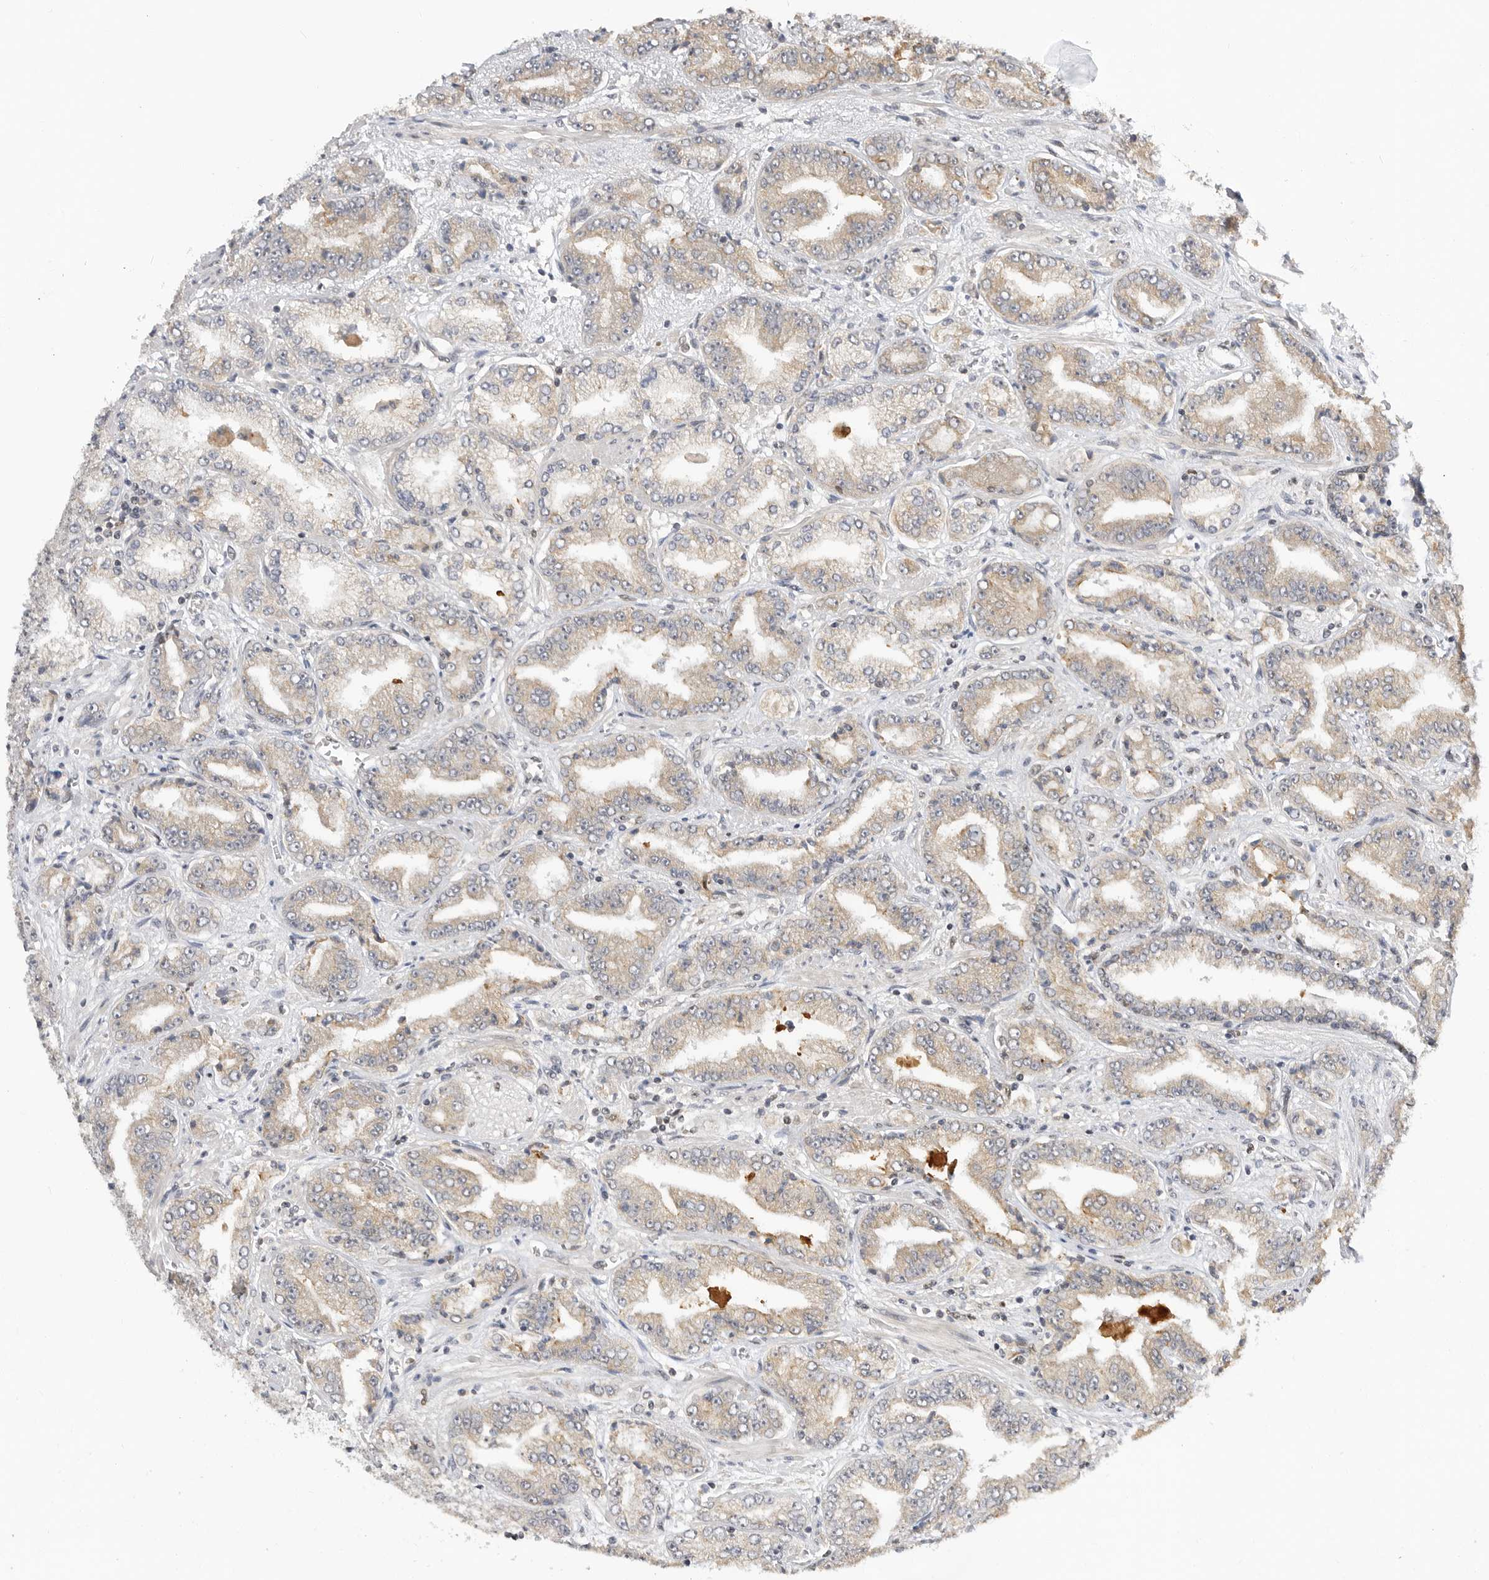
{"staining": {"intensity": "weak", "quantity": "<25%", "location": "cytoplasmic/membranous"}, "tissue": "prostate cancer", "cell_type": "Tumor cells", "image_type": "cancer", "snomed": [{"axis": "morphology", "description": "Adenocarcinoma, High grade"}, {"axis": "topography", "description": "Prostate"}], "caption": "Tumor cells show no significant staining in prostate cancer (adenocarcinoma (high-grade)). Nuclei are stained in blue.", "gene": "ALKAL1", "patient": {"sex": "male", "age": 71}}